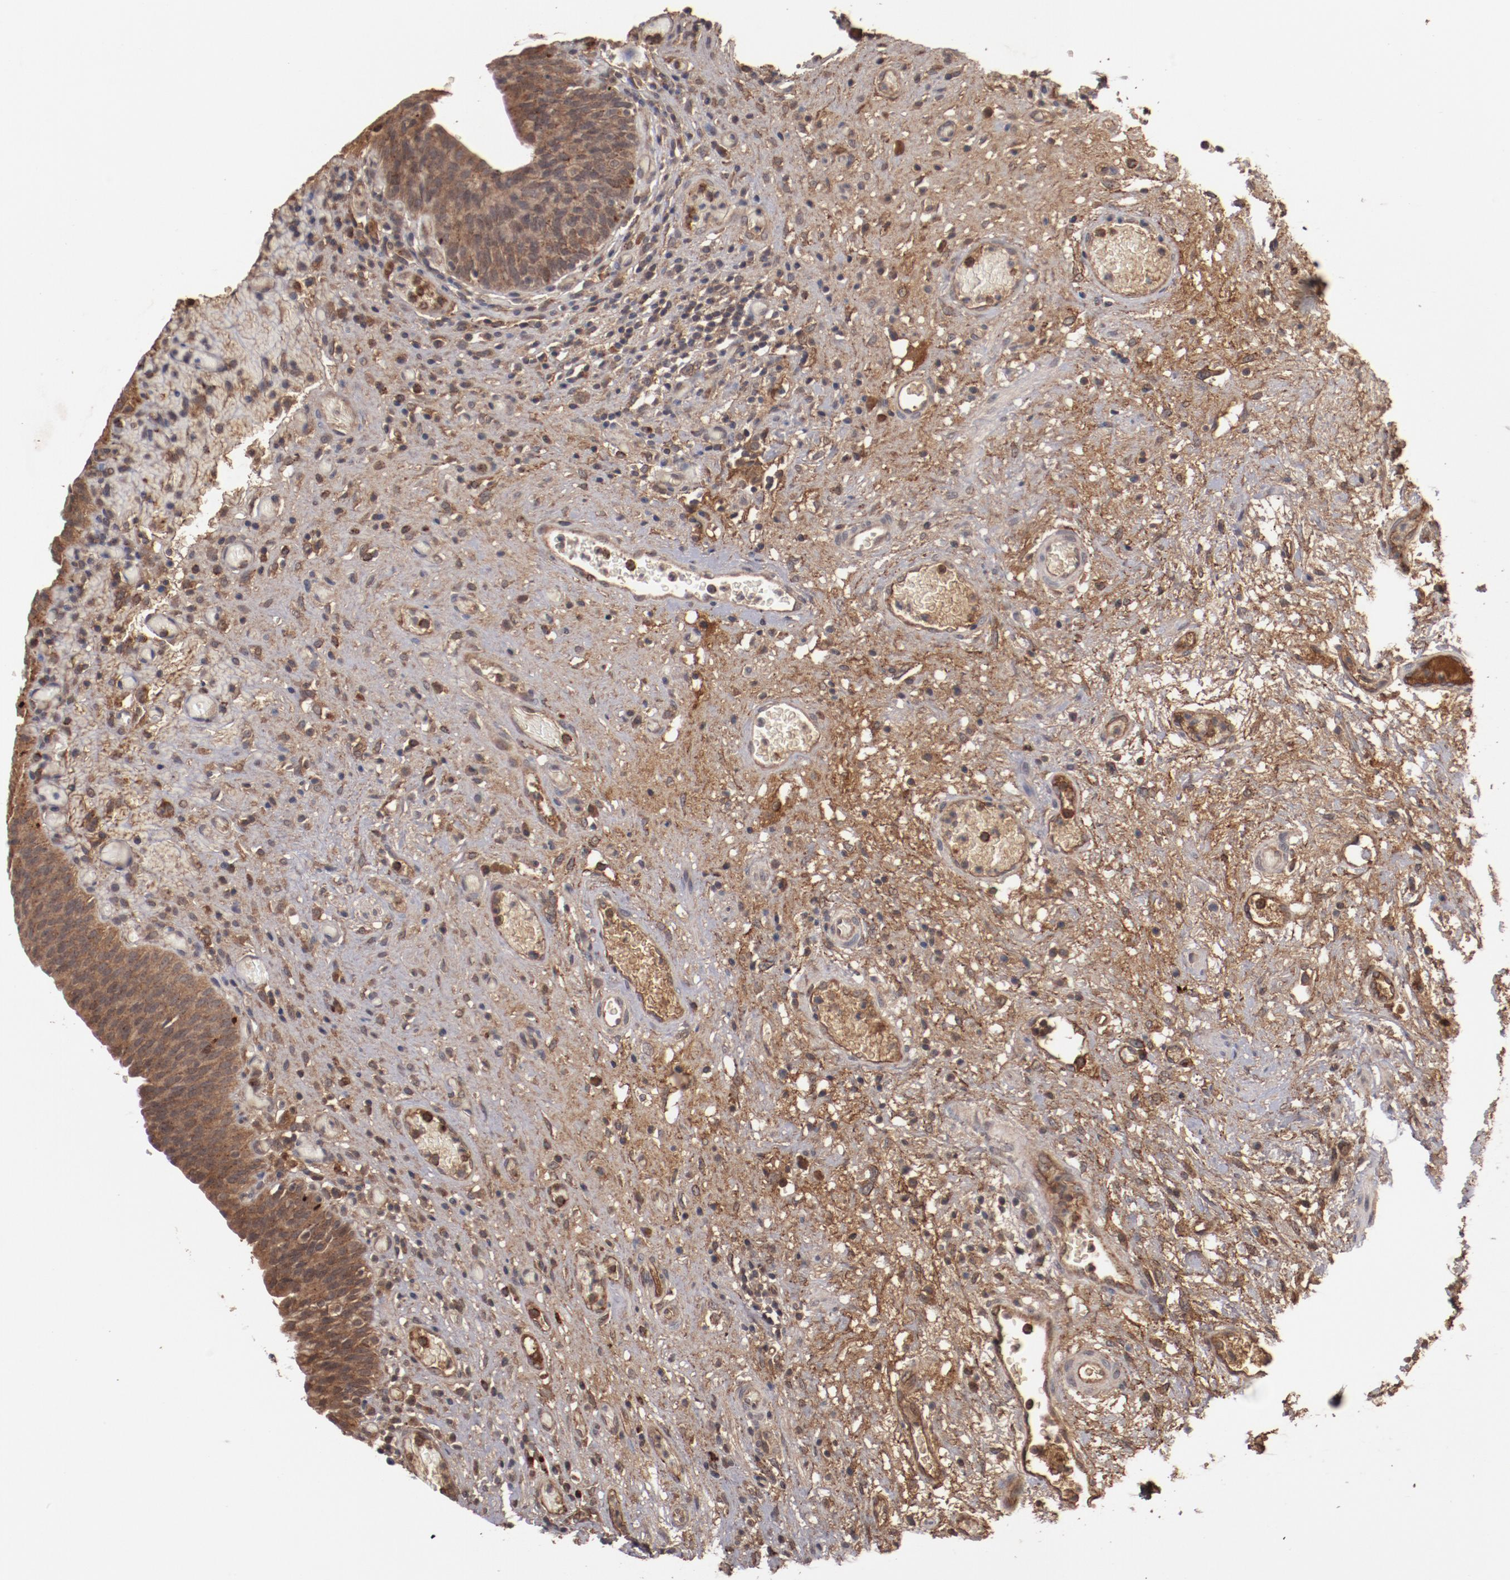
{"staining": {"intensity": "strong", "quantity": ">75%", "location": "cytoplasmic/membranous"}, "tissue": "urinary bladder", "cell_type": "Urothelial cells", "image_type": "normal", "snomed": [{"axis": "morphology", "description": "Normal tissue, NOS"}, {"axis": "morphology", "description": "Urothelial carcinoma, High grade"}, {"axis": "topography", "description": "Urinary bladder"}], "caption": "Protein expression analysis of unremarkable human urinary bladder reveals strong cytoplasmic/membranous staining in approximately >75% of urothelial cells.", "gene": "TENM1", "patient": {"sex": "male", "age": 51}}